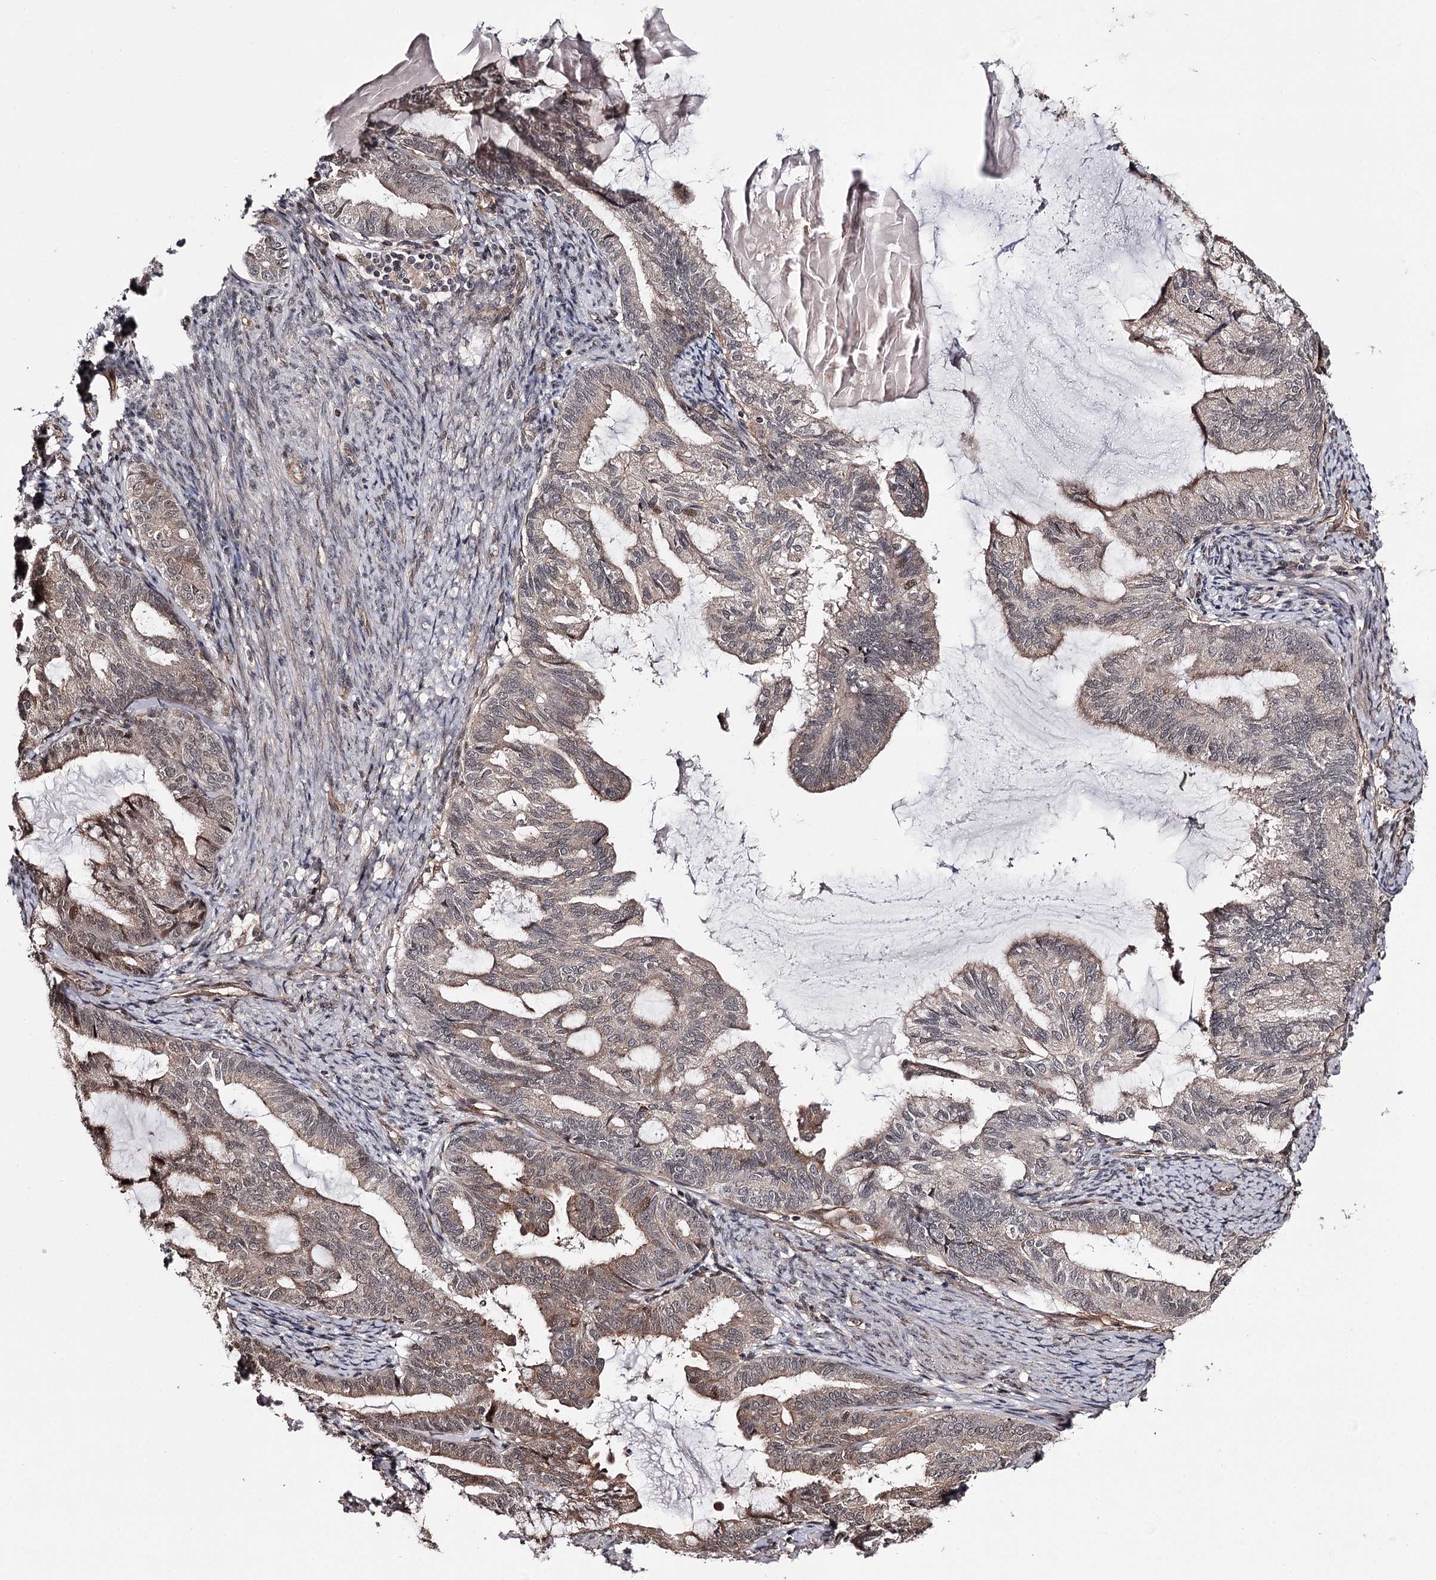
{"staining": {"intensity": "moderate", "quantity": "25%-75%", "location": "cytoplasmic/membranous,nuclear"}, "tissue": "endometrial cancer", "cell_type": "Tumor cells", "image_type": "cancer", "snomed": [{"axis": "morphology", "description": "Adenocarcinoma, NOS"}, {"axis": "topography", "description": "Endometrium"}], "caption": "Protein expression analysis of human adenocarcinoma (endometrial) reveals moderate cytoplasmic/membranous and nuclear positivity in about 25%-75% of tumor cells. (Stains: DAB in brown, nuclei in blue, Microscopy: brightfield microscopy at high magnification).", "gene": "TTC33", "patient": {"sex": "female", "age": 86}}